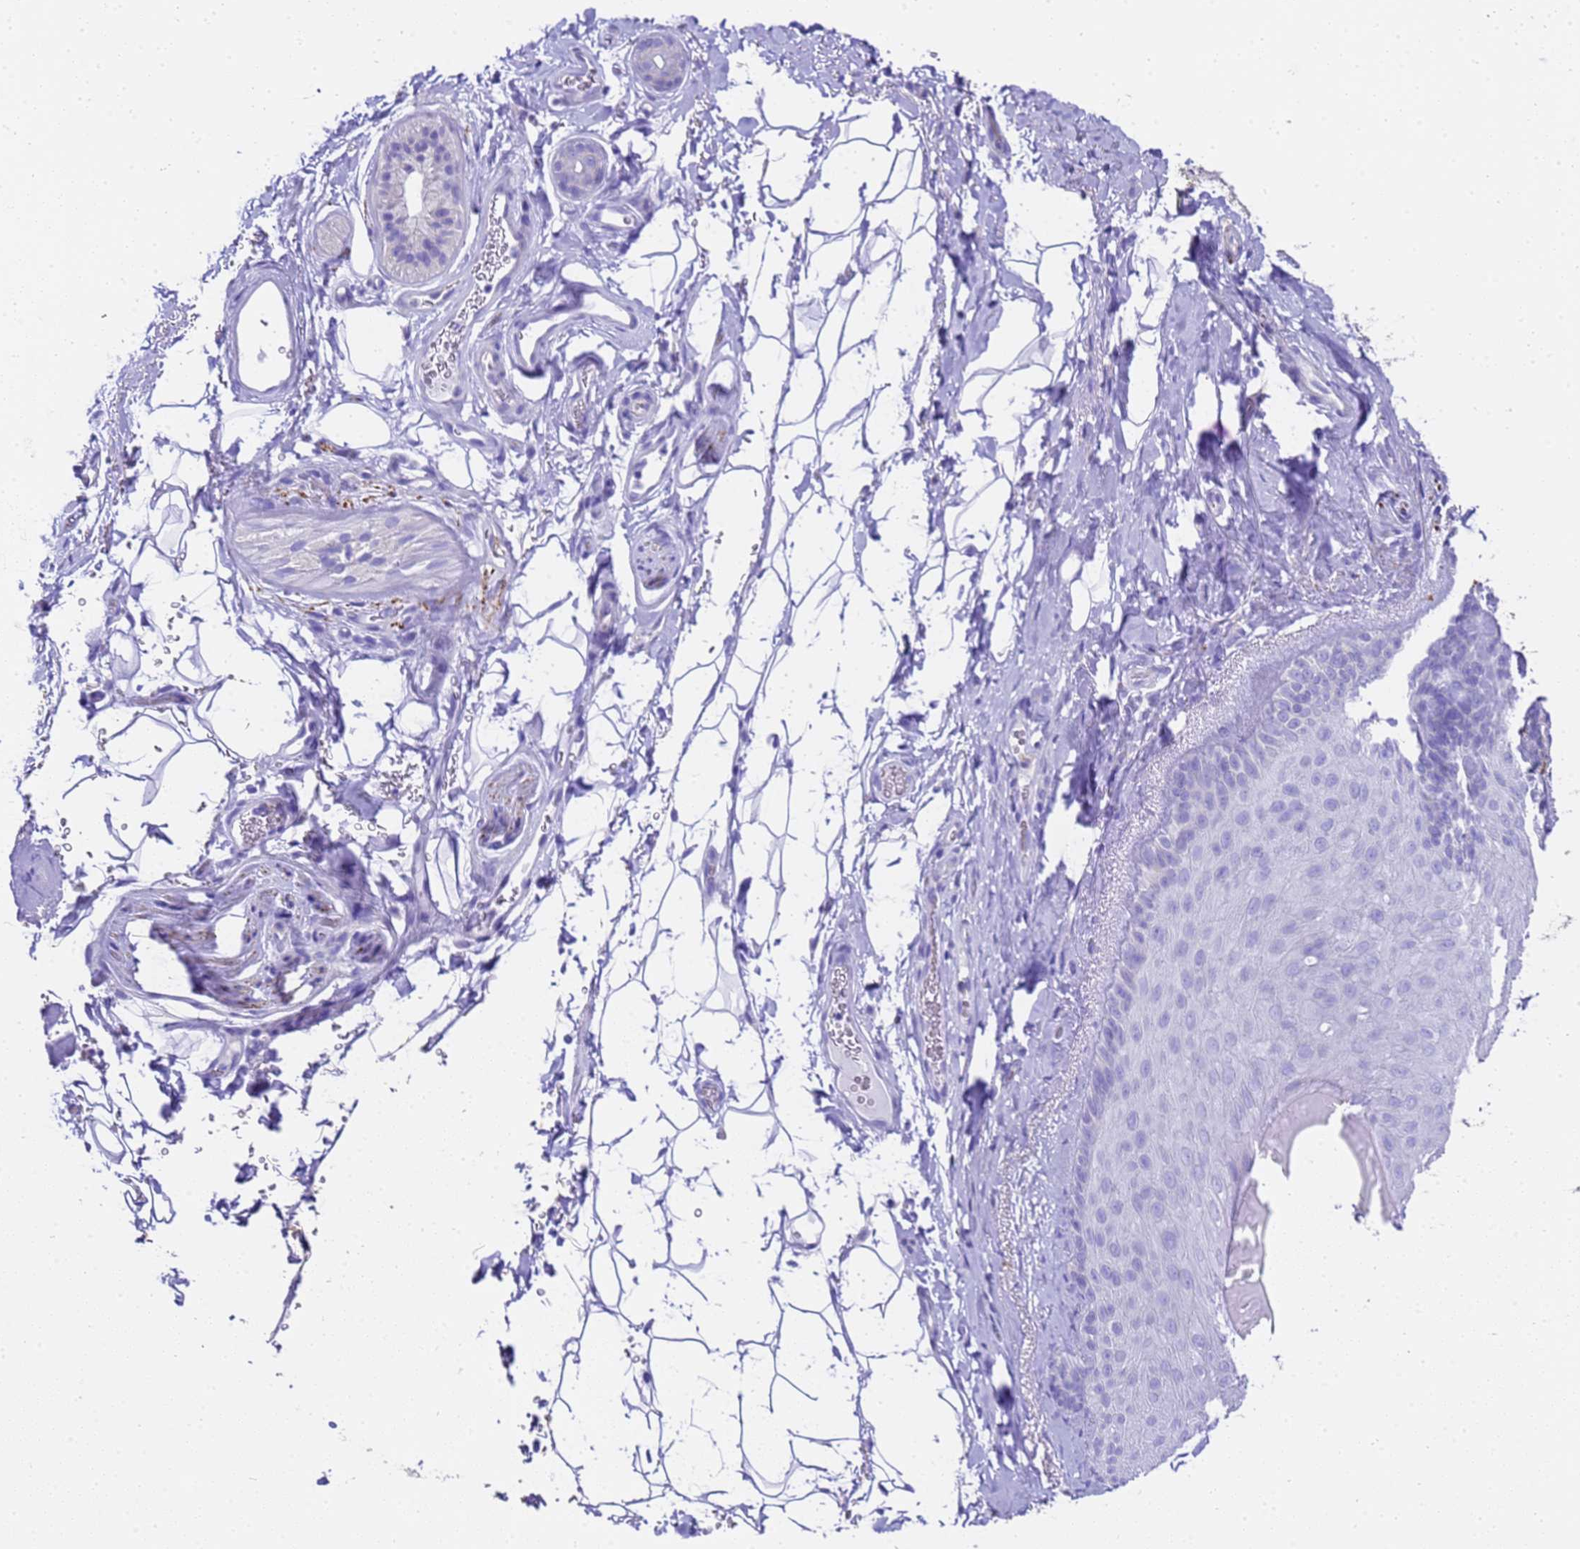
{"staining": {"intensity": "negative", "quantity": "none", "location": "none"}, "tissue": "skin", "cell_type": "Epidermal cells", "image_type": "normal", "snomed": [{"axis": "morphology", "description": "Normal tissue, NOS"}, {"axis": "topography", "description": "Anal"}], "caption": "There is no significant positivity in epidermal cells of skin. Nuclei are stained in blue.", "gene": "FAM72A", "patient": {"sex": "male", "age": 44}}